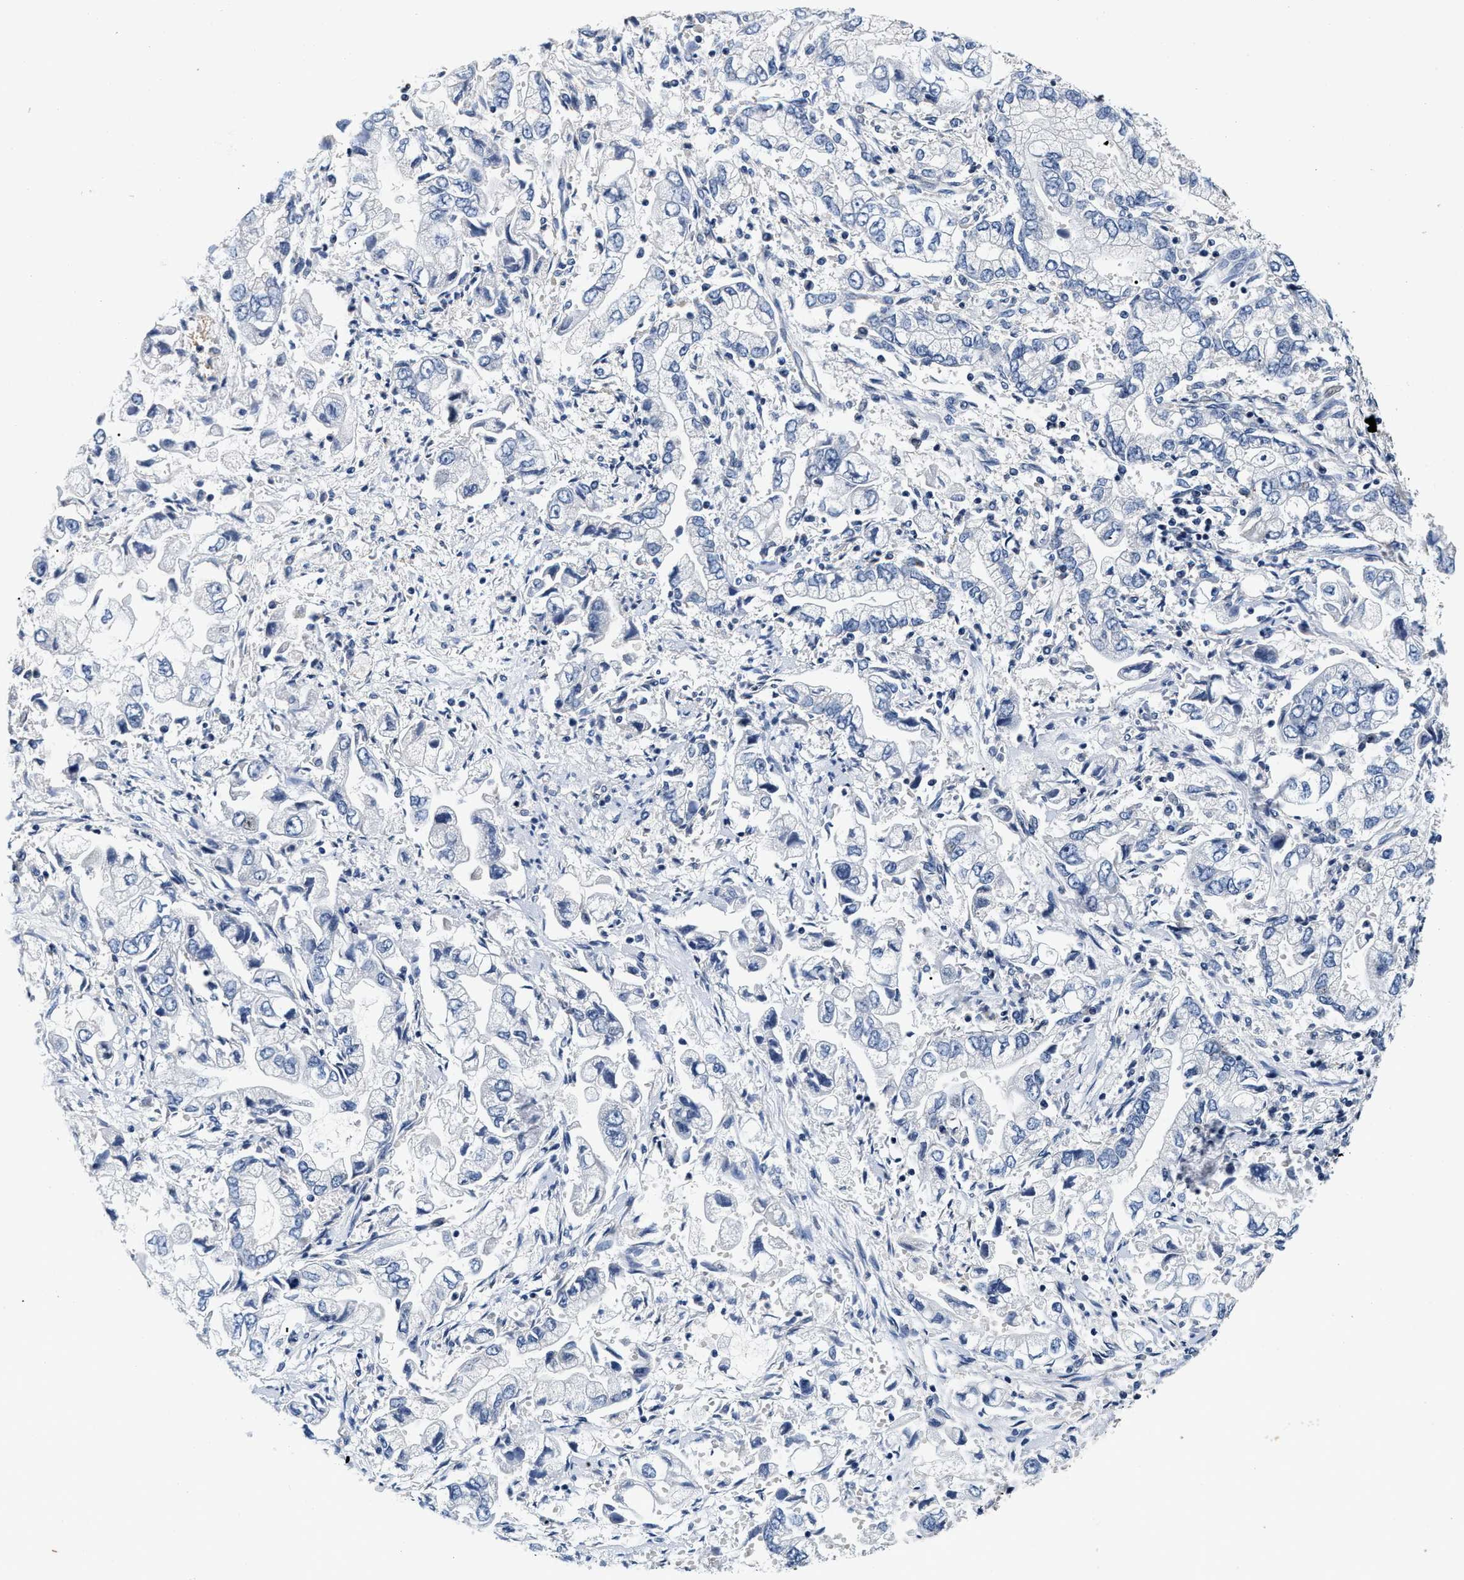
{"staining": {"intensity": "negative", "quantity": "none", "location": "none"}, "tissue": "stomach cancer", "cell_type": "Tumor cells", "image_type": "cancer", "snomed": [{"axis": "morphology", "description": "Normal tissue, NOS"}, {"axis": "morphology", "description": "Adenocarcinoma, NOS"}, {"axis": "topography", "description": "Stomach"}], "caption": "Immunohistochemistry histopathology image of stomach cancer stained for a protein (brown), which displays no staining in tumor cells.", "gene": "ABCG8", "patient": {"sex": "male", "age": 62}}